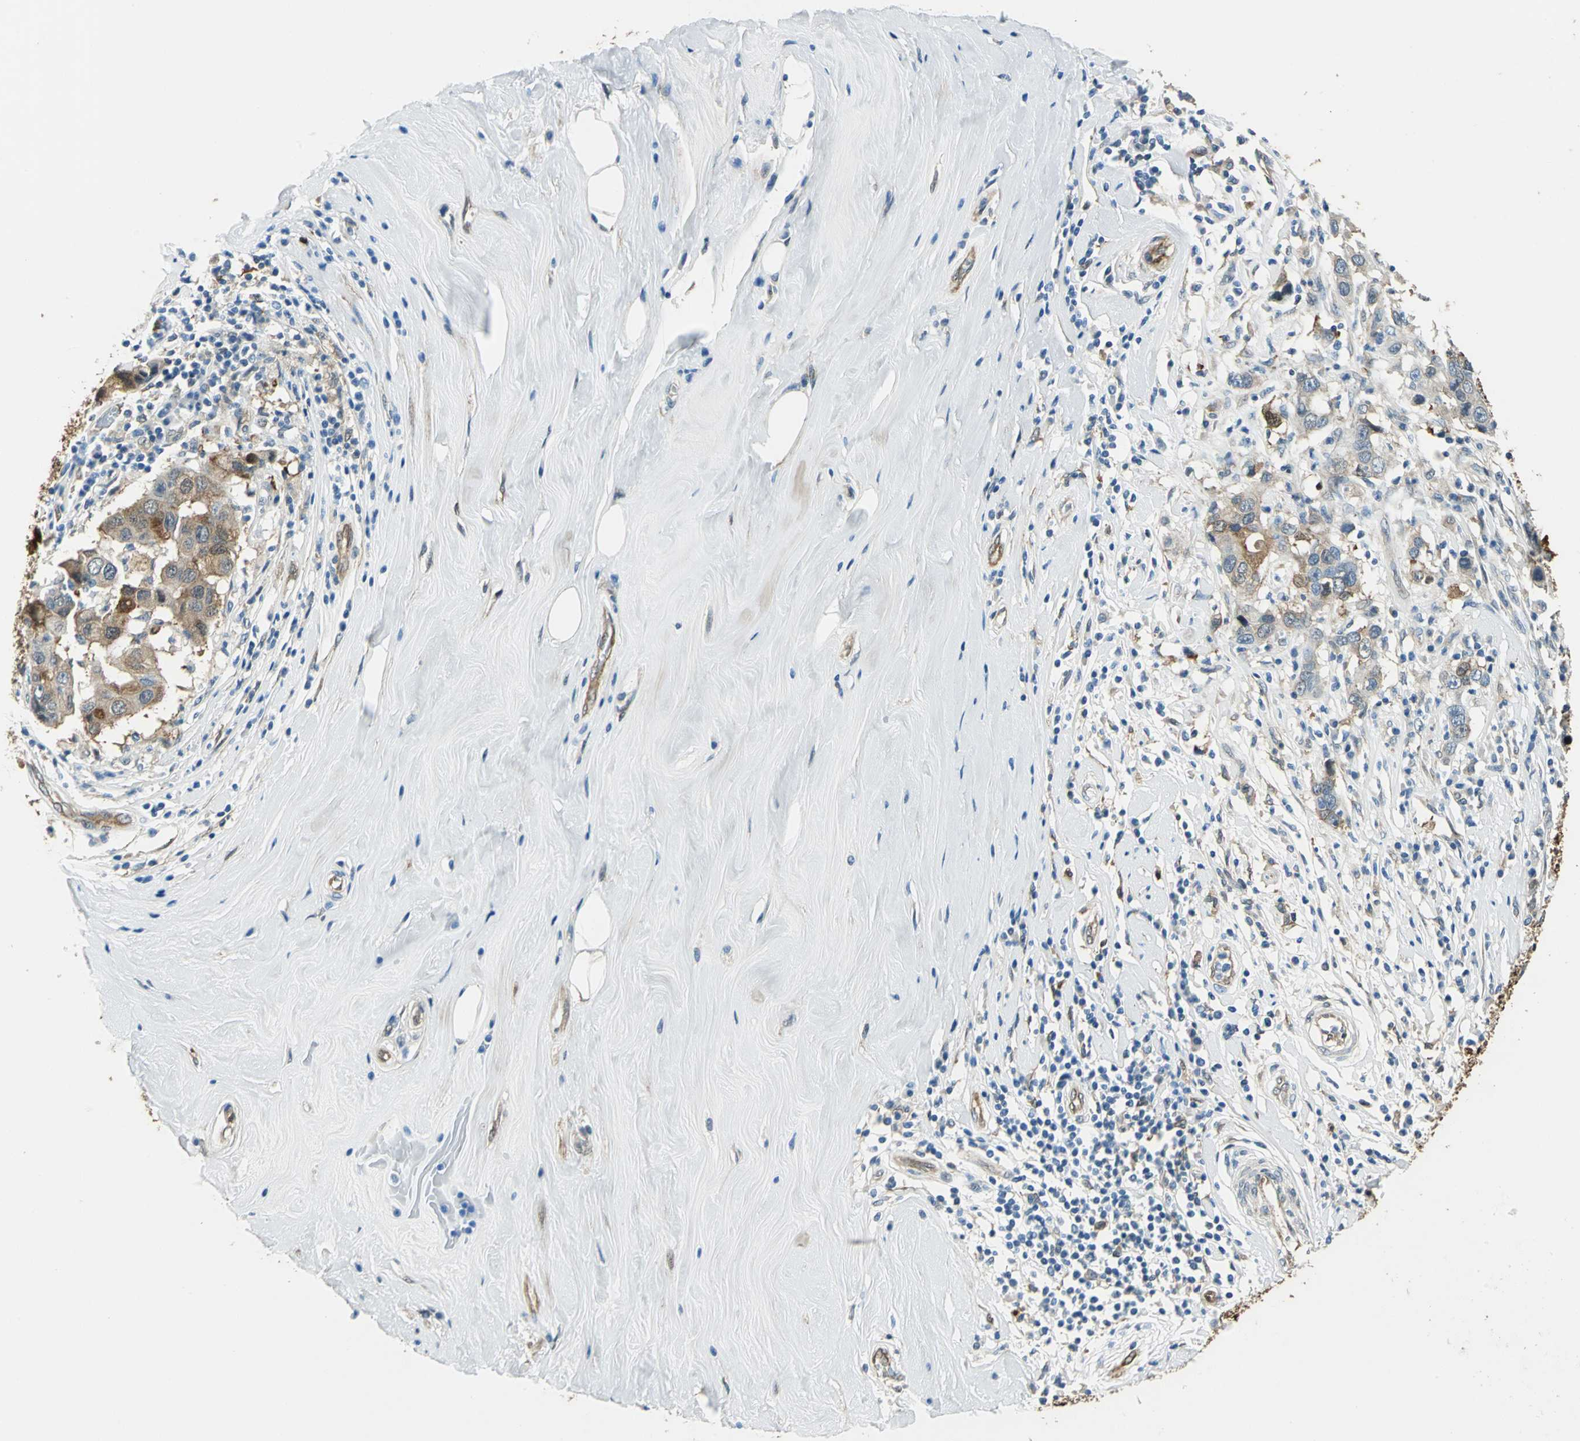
{"staining": {"intensity": "moderate", "quantity": "25%-75%", "location": "cytoplasmic/membranous"}, "tissue": "breast cancer", "cell_type": "Tumor cells", "image_type": "cancer", "snomed": [{"axis": "morphology", "description": "Duct carcinoma"}, {"axis": "topography", "description": "Breast"}], "caption": "A brown stain highlights moderate cytoplasmic/membranous expression of a protein in breast cancer (infiltrating ductal carcinoma) tumor cells. Nuclei are stained in blue.", "gene": "HSPB1", "patient": {"sex": "female", "age": 27}}